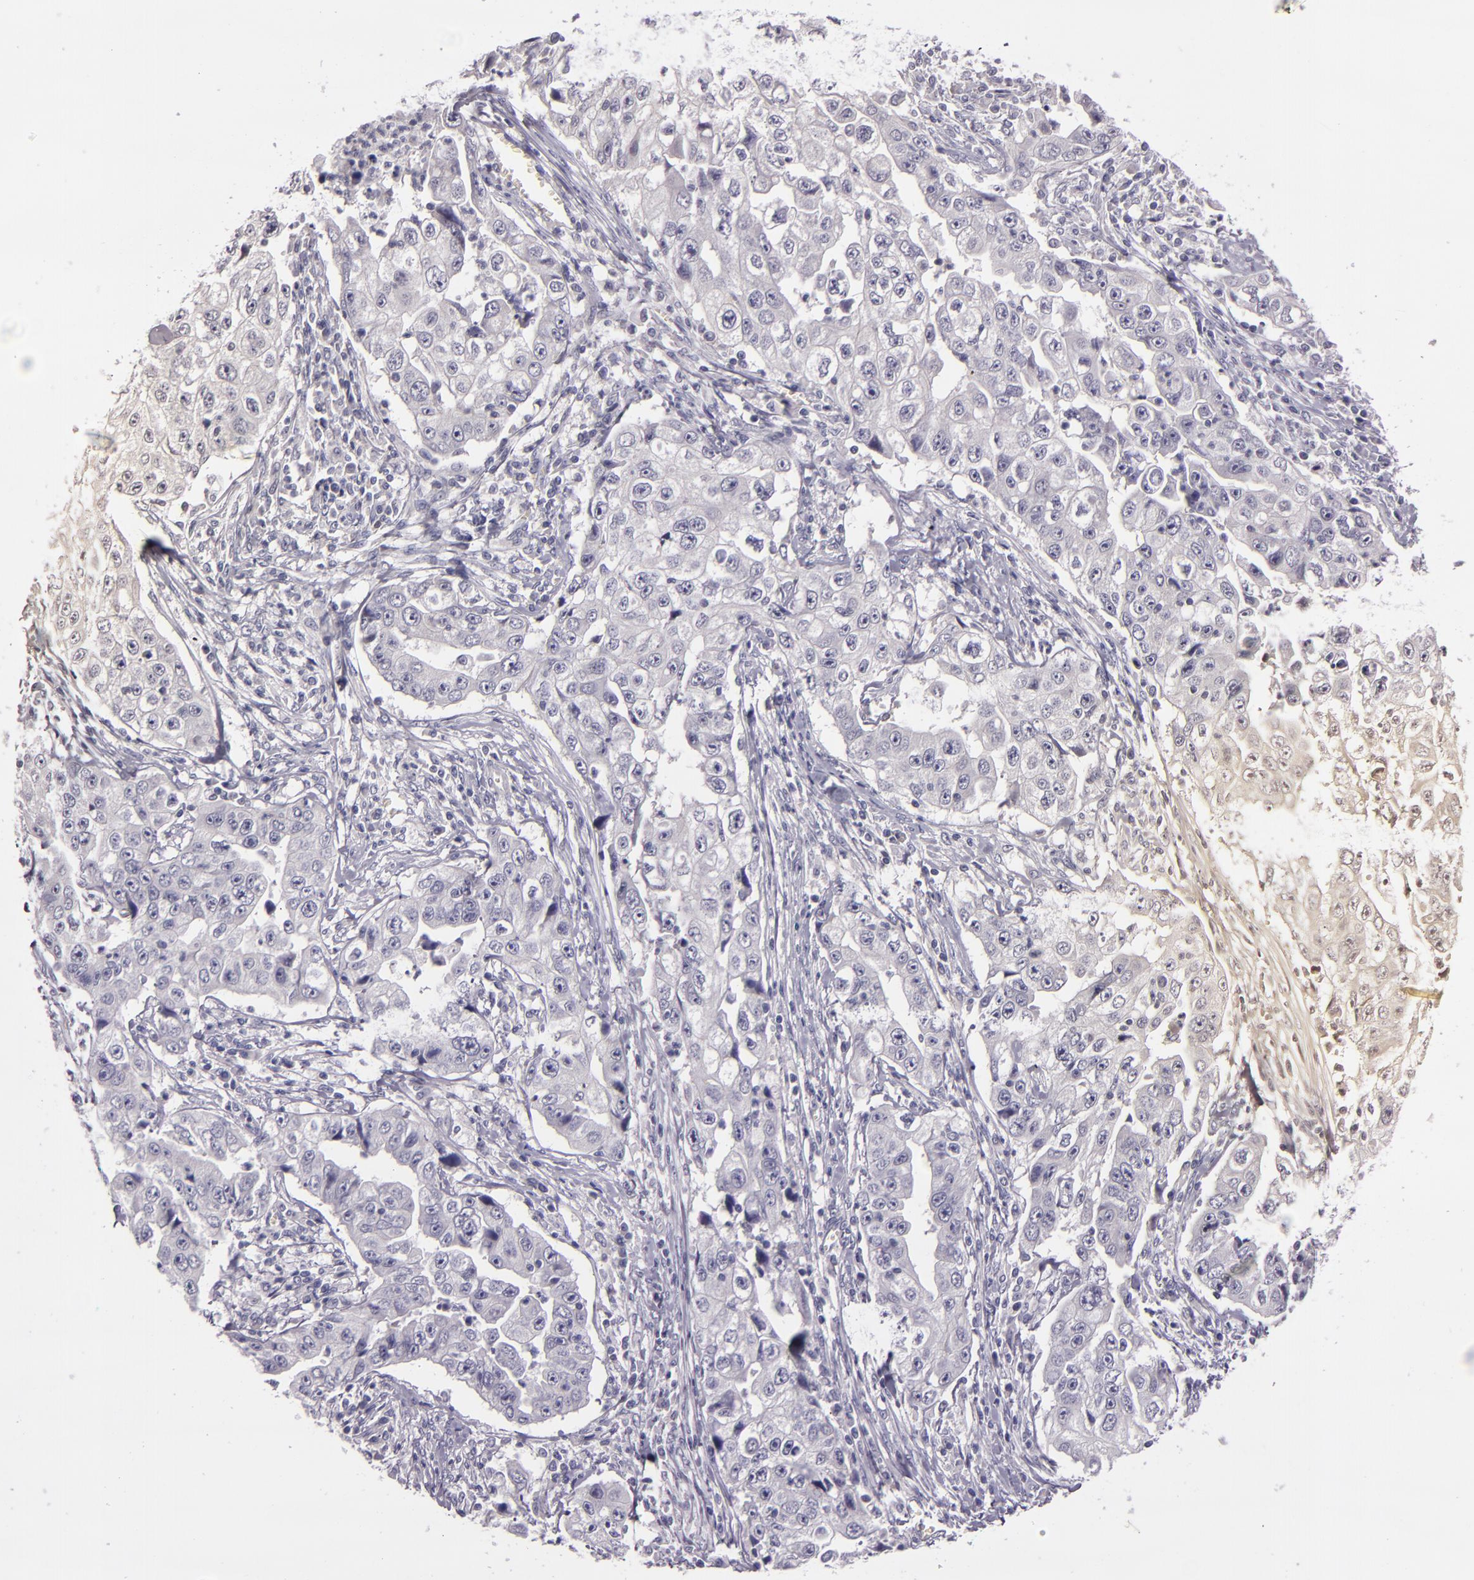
{"staining": {"intensity": "negative", "quantity": "none", "location": "none"}, "tissue": "lung cancer", "cell_type": "Tumor cells", "image_type": "cancer", "snomed": [{"axis": "morphology", "description": "Squamous cell carcinoma, NOS"}, {"axis": "topography", "description": "Lung"}], "caption": "IHC histopathology image of human lung cancer stained for a protein (brown), which shows no staining in tumor cells.", "gene": "SNCB", "patient": {"sex": "male", "age": 64}}